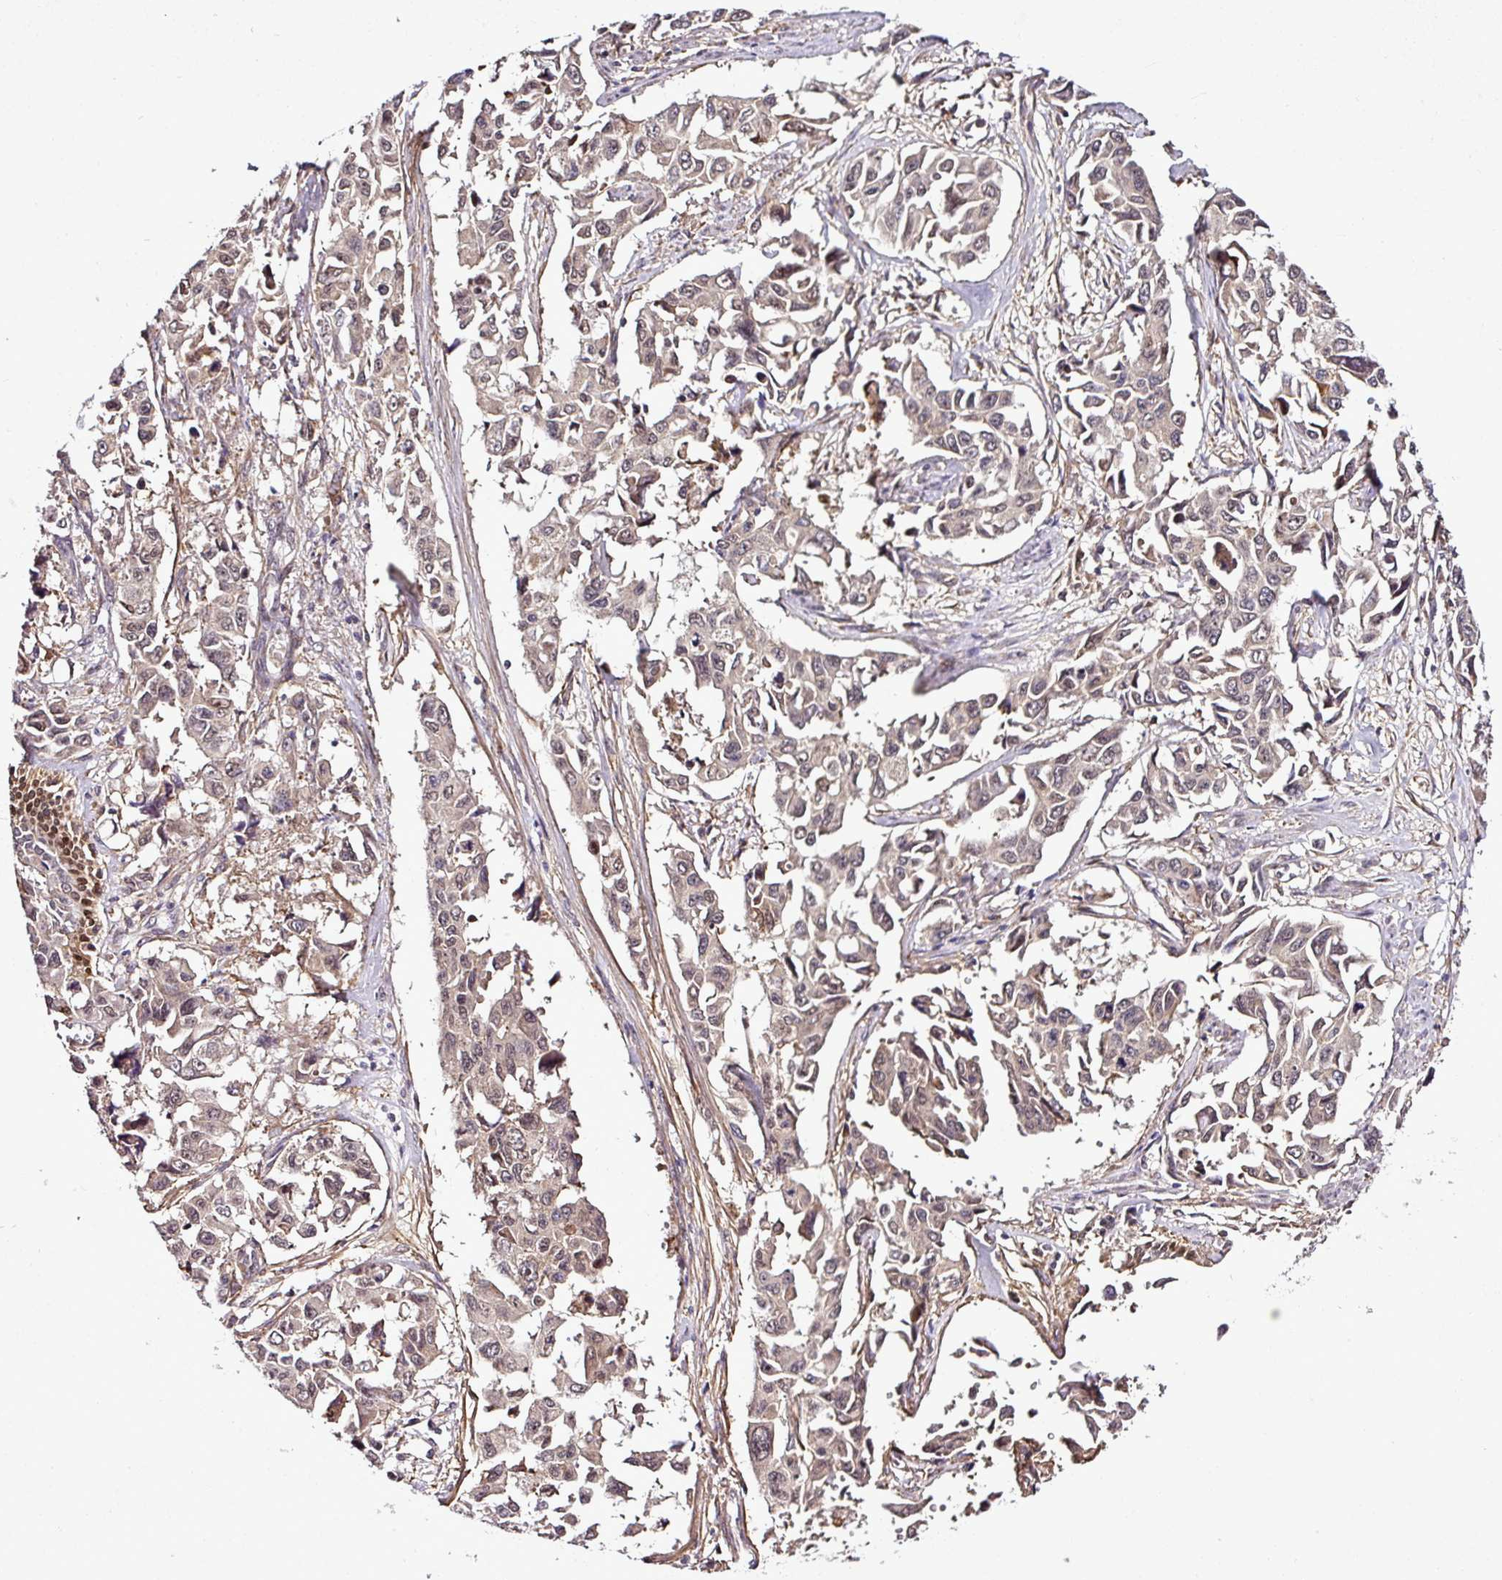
{"staining": {"intensity": "weak", "quantity": ">75%", "location": "cytoplasmic/membranous"}, "tissue": "lung cancer", "cell_type": "Tumor cells", "image_type": "cancer", "snomed": [{"axis": "morphology", "description": "Adenocarcinoma, NOS"}, {"axis": "topography", "description": "Lung"}], "caption": "Immunohistochemistry (IHC) (DAB (3,3'-diaminobenzidine)) staining of adenocarcinoma (lung) exhibits weak cytoplasmic/membranous protein expression in approximately >75% of tumor cells.", "gene": "FAM153A", "patient": {"sex": "male", "age": 64}}